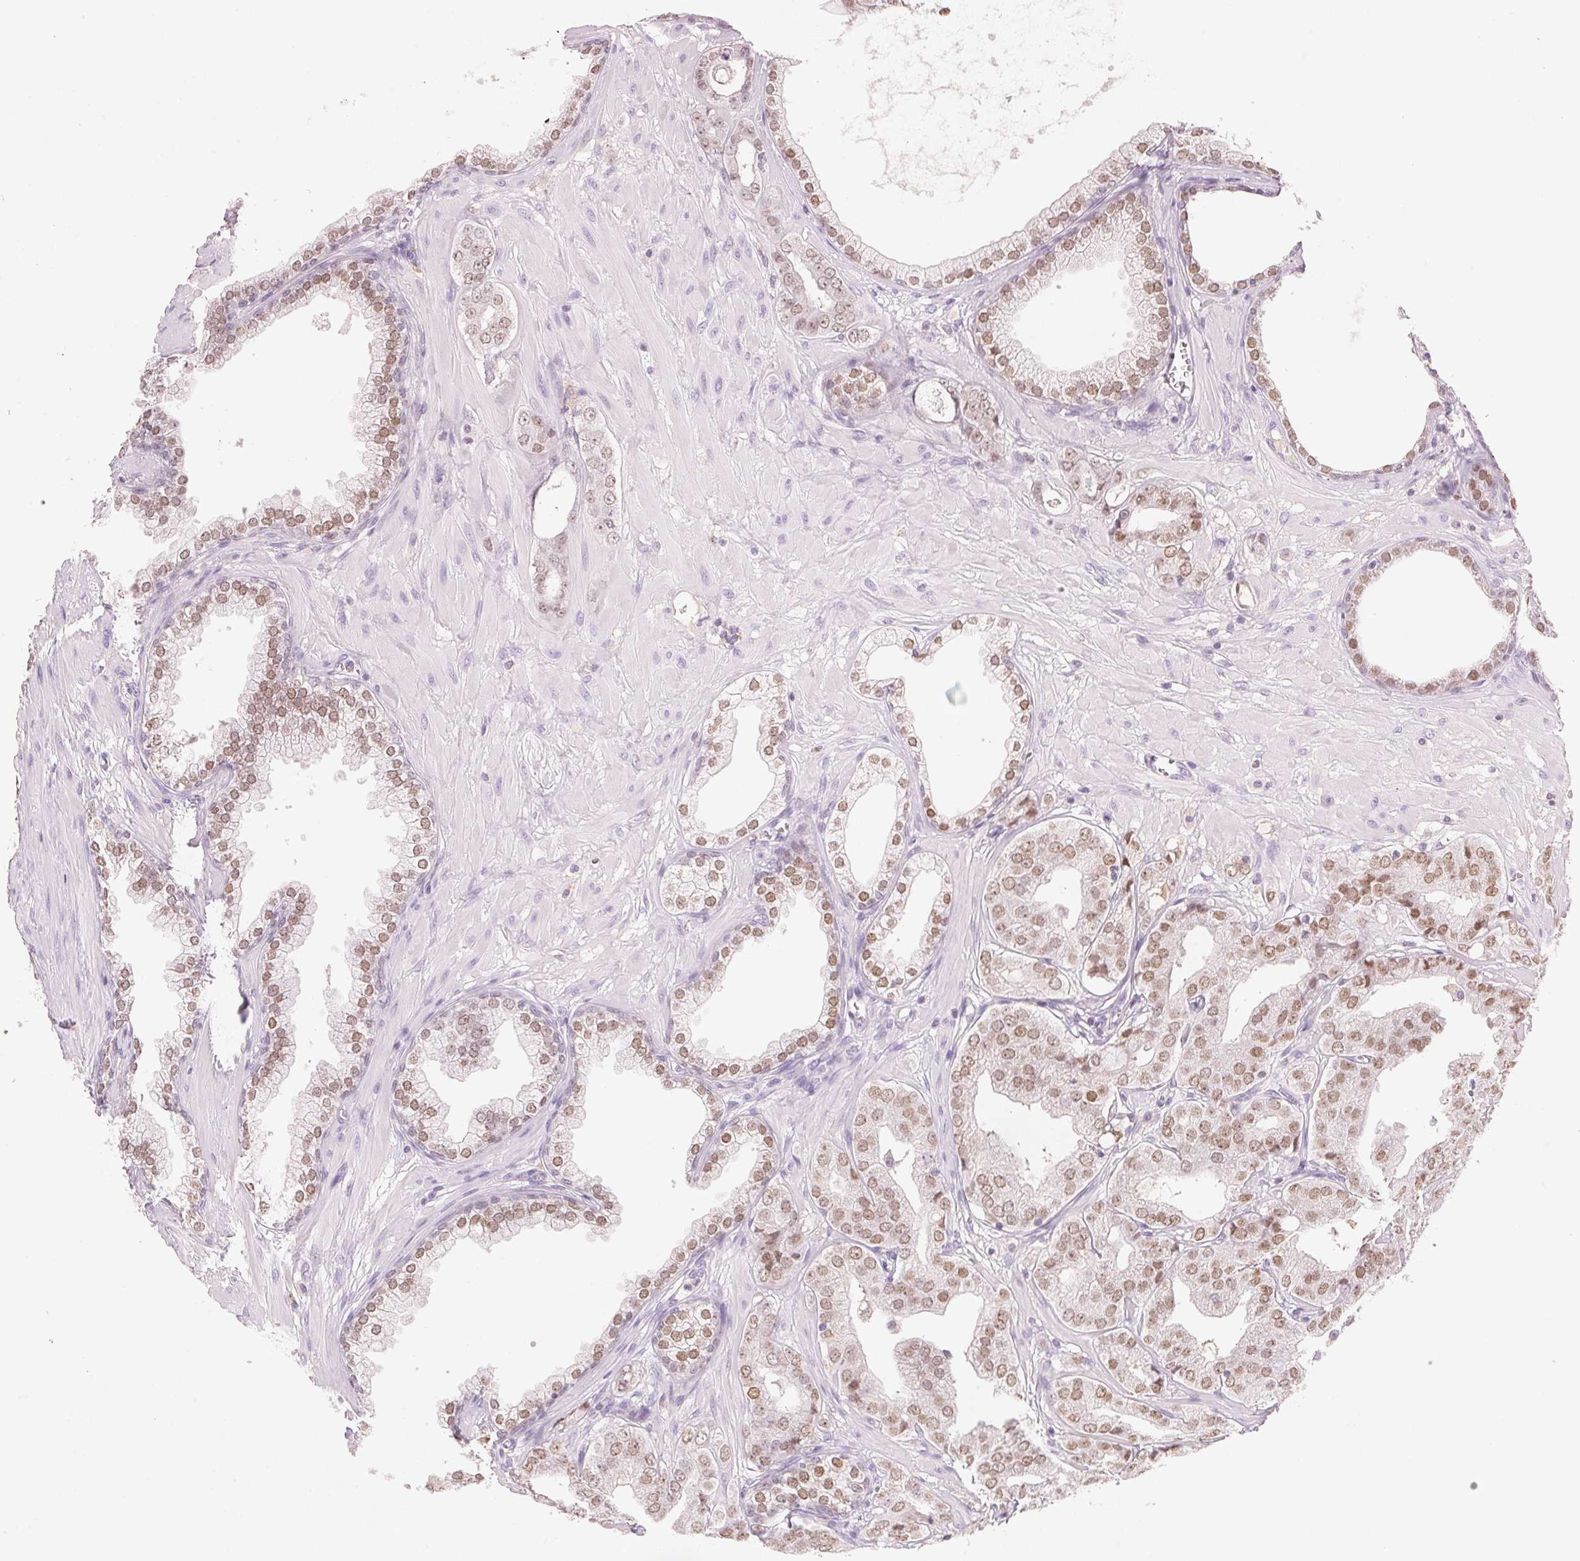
{"staining": {"intensity": "moderate", "quantity": ">75%", "location": "nuclear"}, "tissue": "prostate cancer", "cell_type": "Tumor cells", "image_type": "cancer", "snomed": [{"axis": "morphology", "description": "Adenocarcinoma, Low grade"}, {"axis": "topography", "description": "Prostate"}], "caption": "A photomicrograph of human prostate cancer stained for a protein demonstrates moderate nuclear brown staining in tumor cells.", "gene": "HOXB13", "patient": {"sex": "male", "age": 60}}